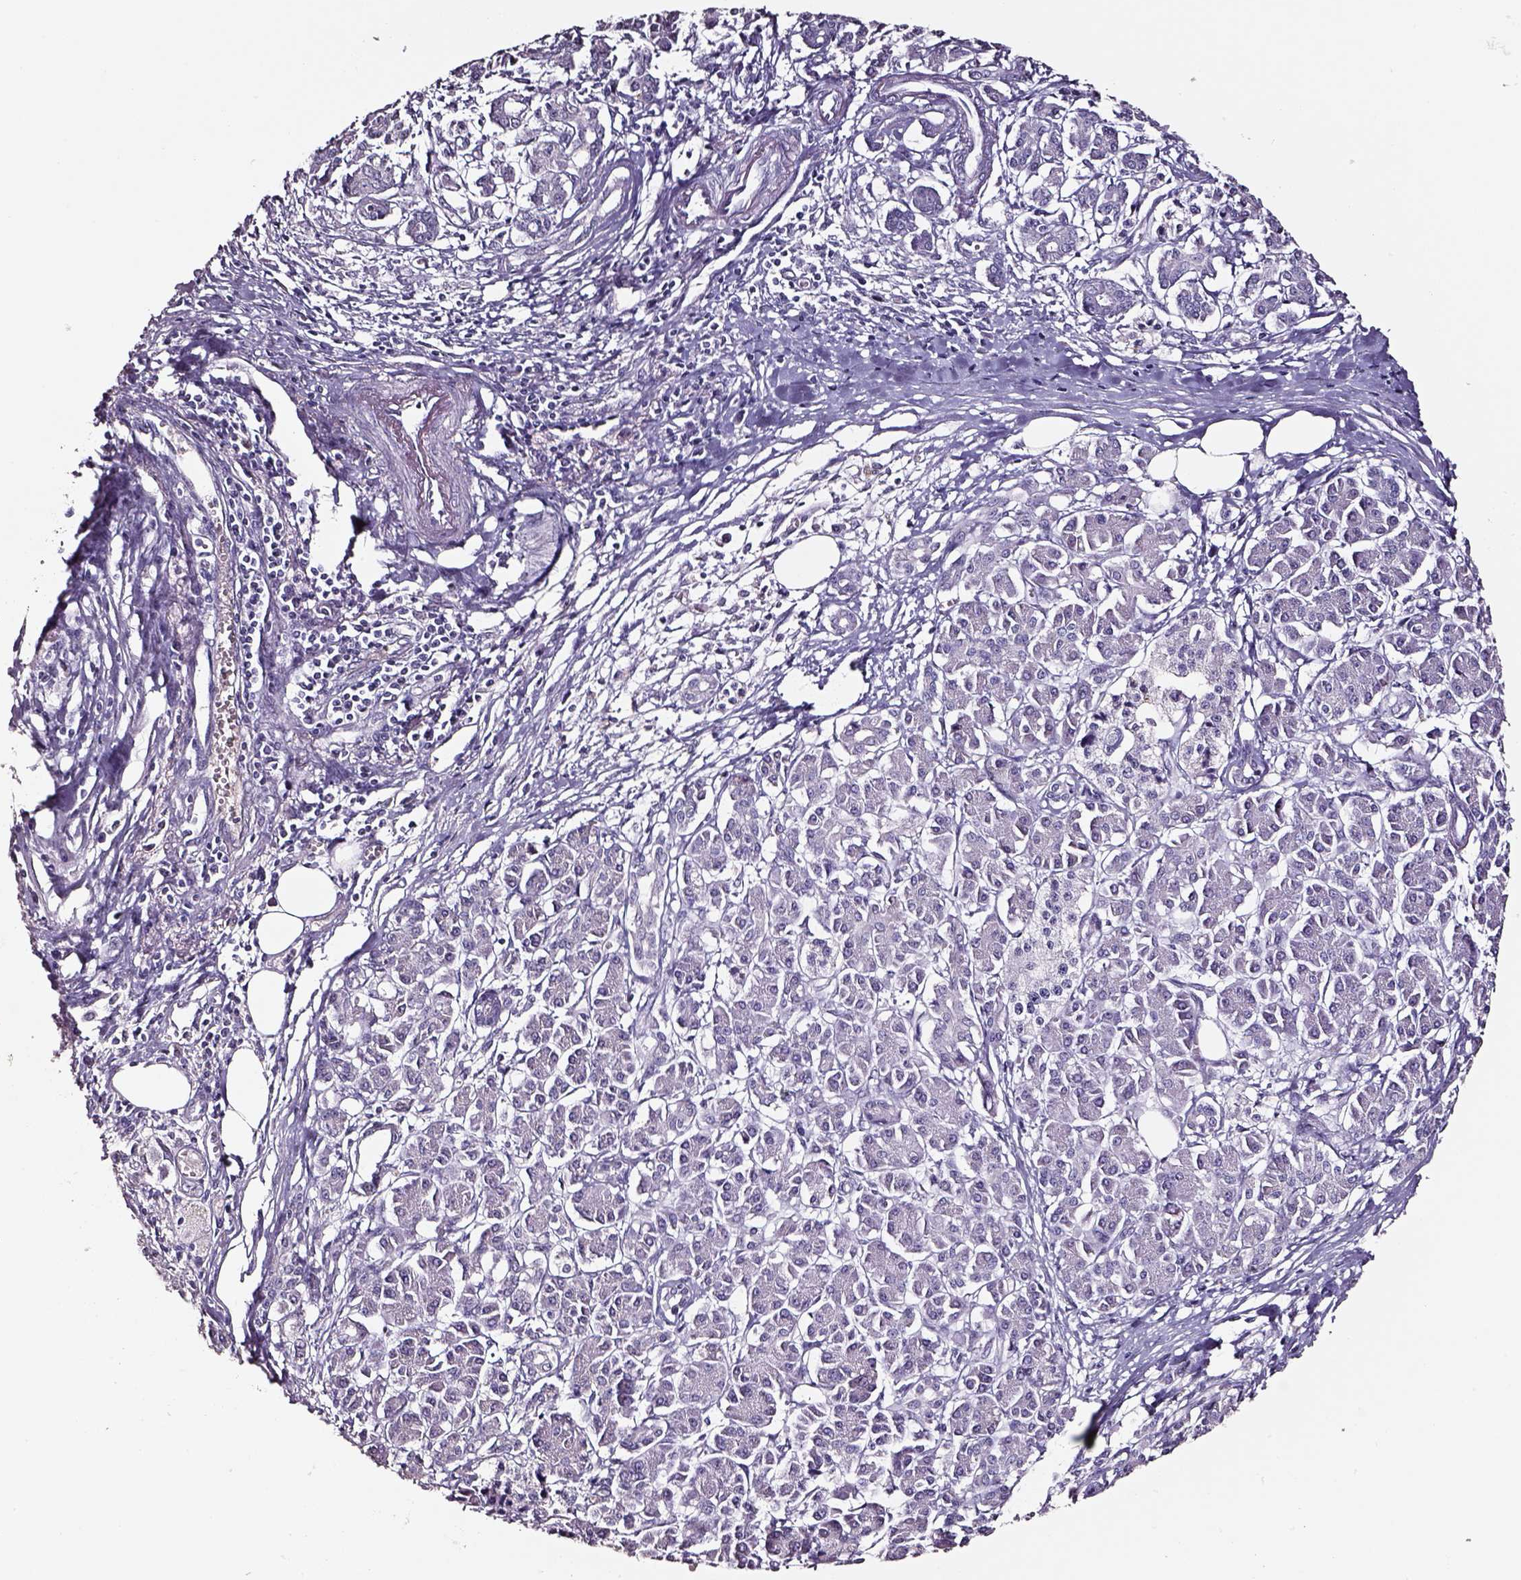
{"staining": {"intensity": "negative", "quantity": "none", "location": "none"}, "tissue": "pancreatic cancer", "cell_type": "Tumor cells", "image_type": "cancer", "snomed": [{"axis": "morphology", "description": "Adenocarcinoma, NOS"}, {"axis": "topography", "description": "Pancreas"}], "caption": "High magnification brightfield microscopy of adenocarcinoma (pancreatic) stained with DAB (3,3'-diaminobenzidine) (brown) and counterstained with hematoxylin (blue): tumor cells show no significant expression. (Brightfield microscopy of DAB immunohistochemistry (IHC) at high magnification).", "gene": "SMIM17", "patient": {"sex": "female", "age": 68}}